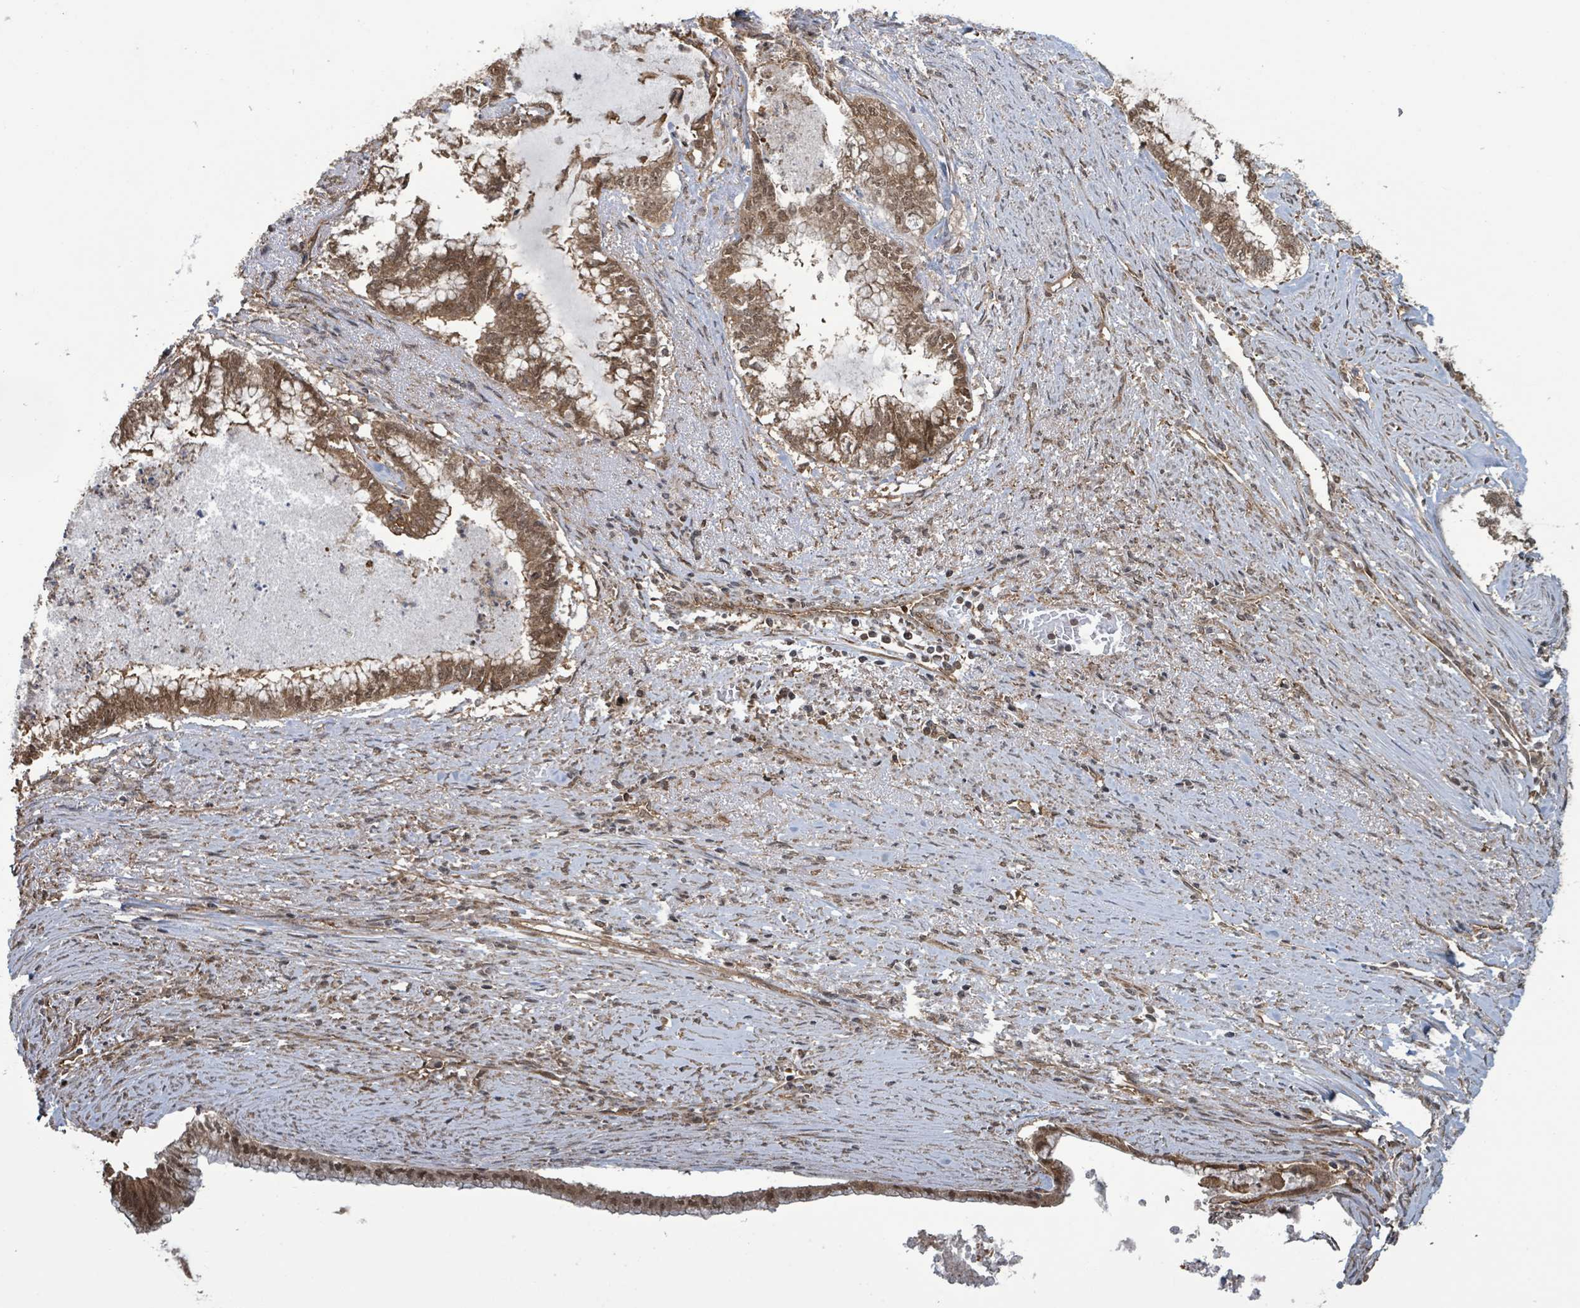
{"staining": {"intensity": "moderate", "quantity": ">75%", "location": "cytoplasmic/membranous,nuclear"}, "tissue": "endometrial cancer", "cell_type": "Tumor cells", "image_type": "cancer", "snomed": [{"axis": "morphology", "description": "Adenocarcinoma, NOS"}, {"axis": "topography", "description": "Endometrium"}], "caption": "Endometrial adenocarcinoma stained with a brown dye shows moderate cytoplasmic/membranous and nuclear positive positivity in approximately >75% of tumor cells.", "gene": "KLC1", "patient": {"sex": "female", "age": 79}}